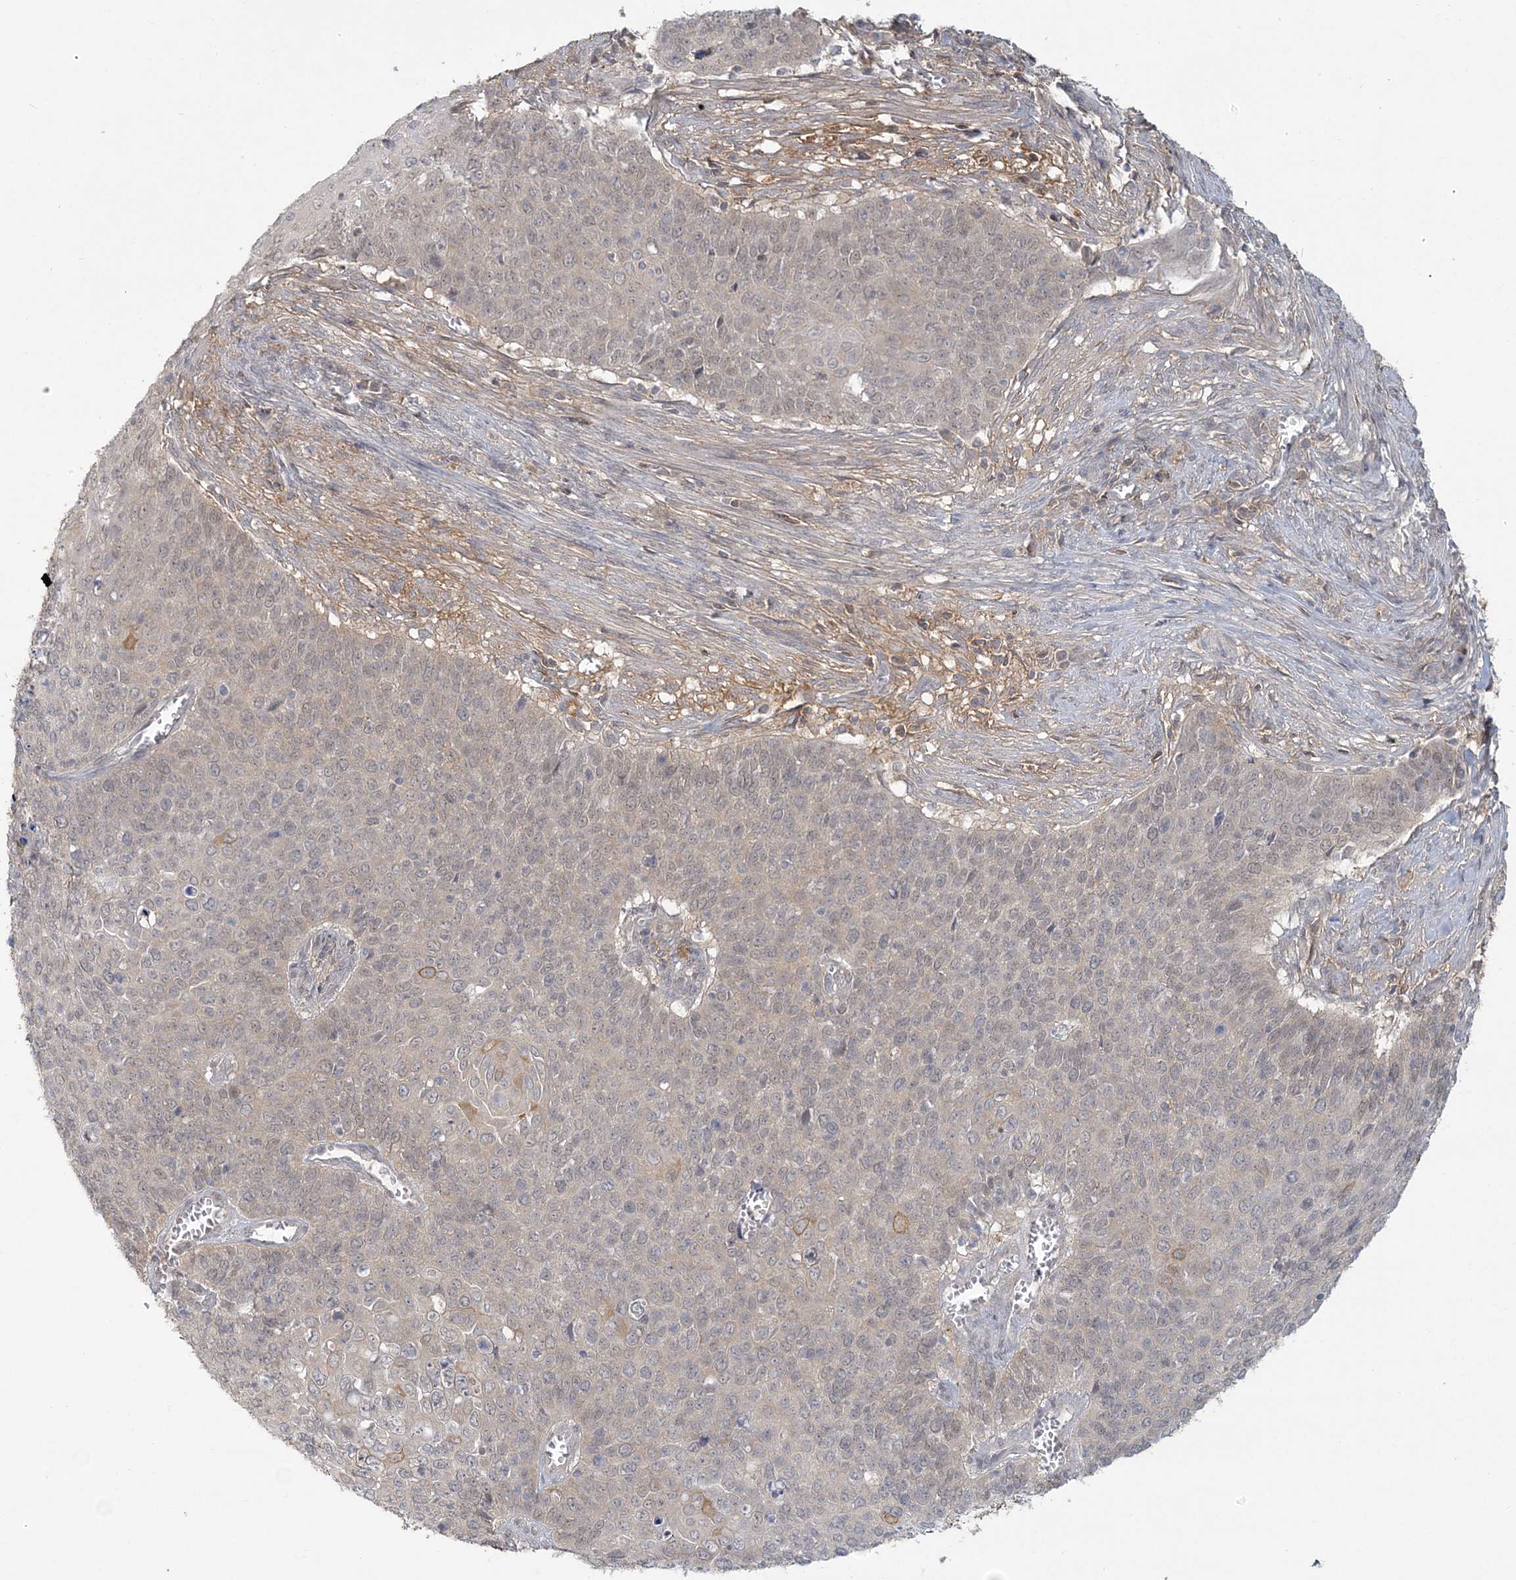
{"staining": {"intensity": "weak", "quantity": "25%-75%", "location": "cytoplasmic/membranous,nuclear"}, "tissue": "cervical cancer", "cell_type": "Tumor cells", "image_type": "cancer", "snomed": [{"axis": "morphology", "description": "Squamous cell carcinoma, NOS"}, {"axis": "topography", "description": "Cervix"}], "caption": "A high-resolution micrograph shows immunohistochemistry (IHC) staining of cervical cancer (squamous cell carcinoma), which shows weak cytoplasmic/membranous and nuclear staining in approximately 25%-75% of tumor cells.", "gene": "ANKS1A", "patient": {"sex": "female", "age": 39}}